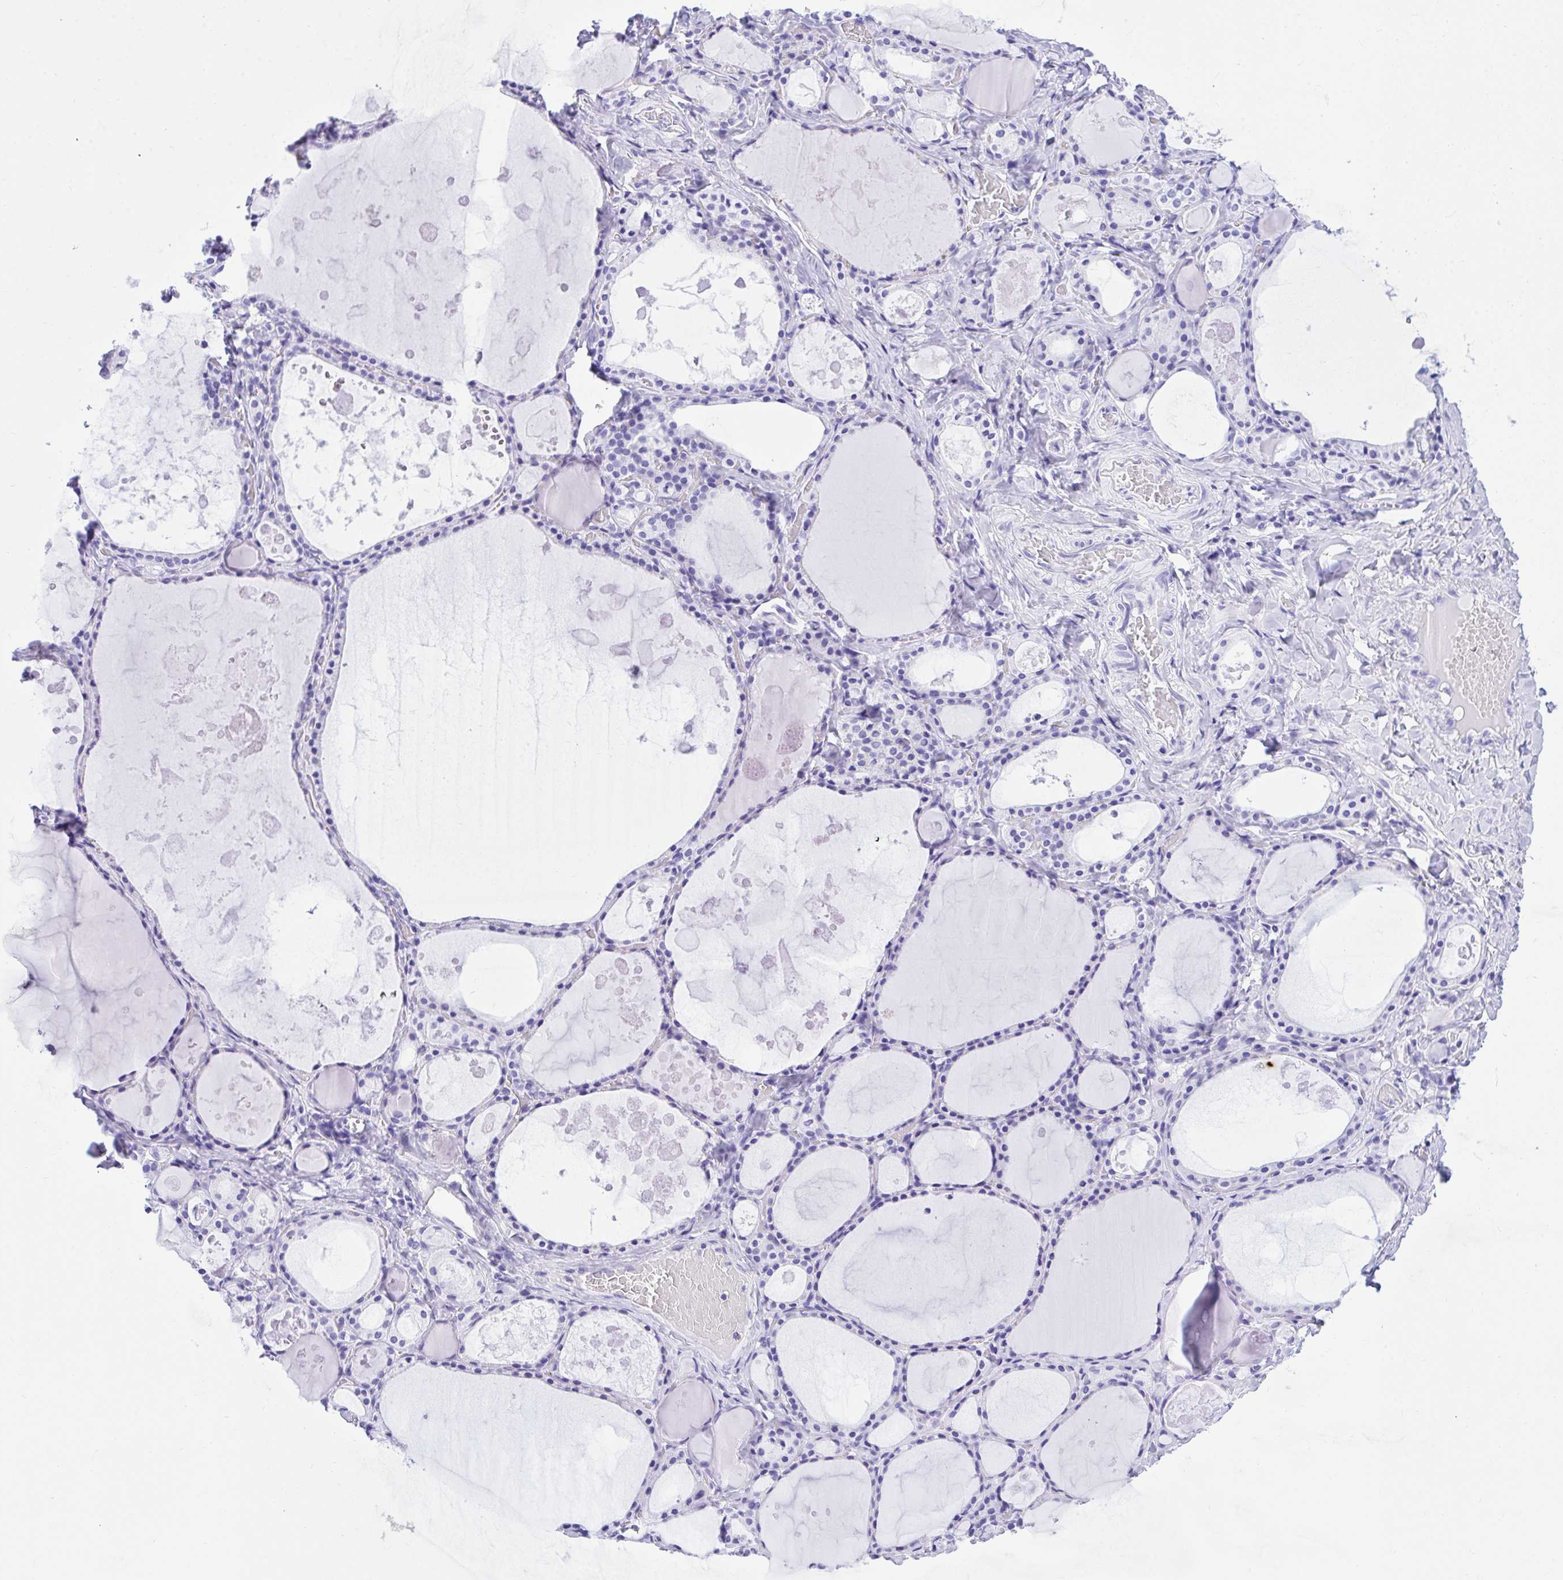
{"staining": {"intensity": "negative", "quantity": "none", "location": "none"}, "tissue": "thyroid gland", "cell_type": "Glandular cells", "image_type": "normal", "snomed": [{"axis": "morphology", "description": "Normal tissue, NOS"}, {"axis": "topography", "description": "Thyroid gland"}], "caption": "This is an immunohistochemistry image of normal thyroid gland. There is no positivity in glandular cells.", "gene": "TLN2", "patient": {"sex": "male", "age": 56}}